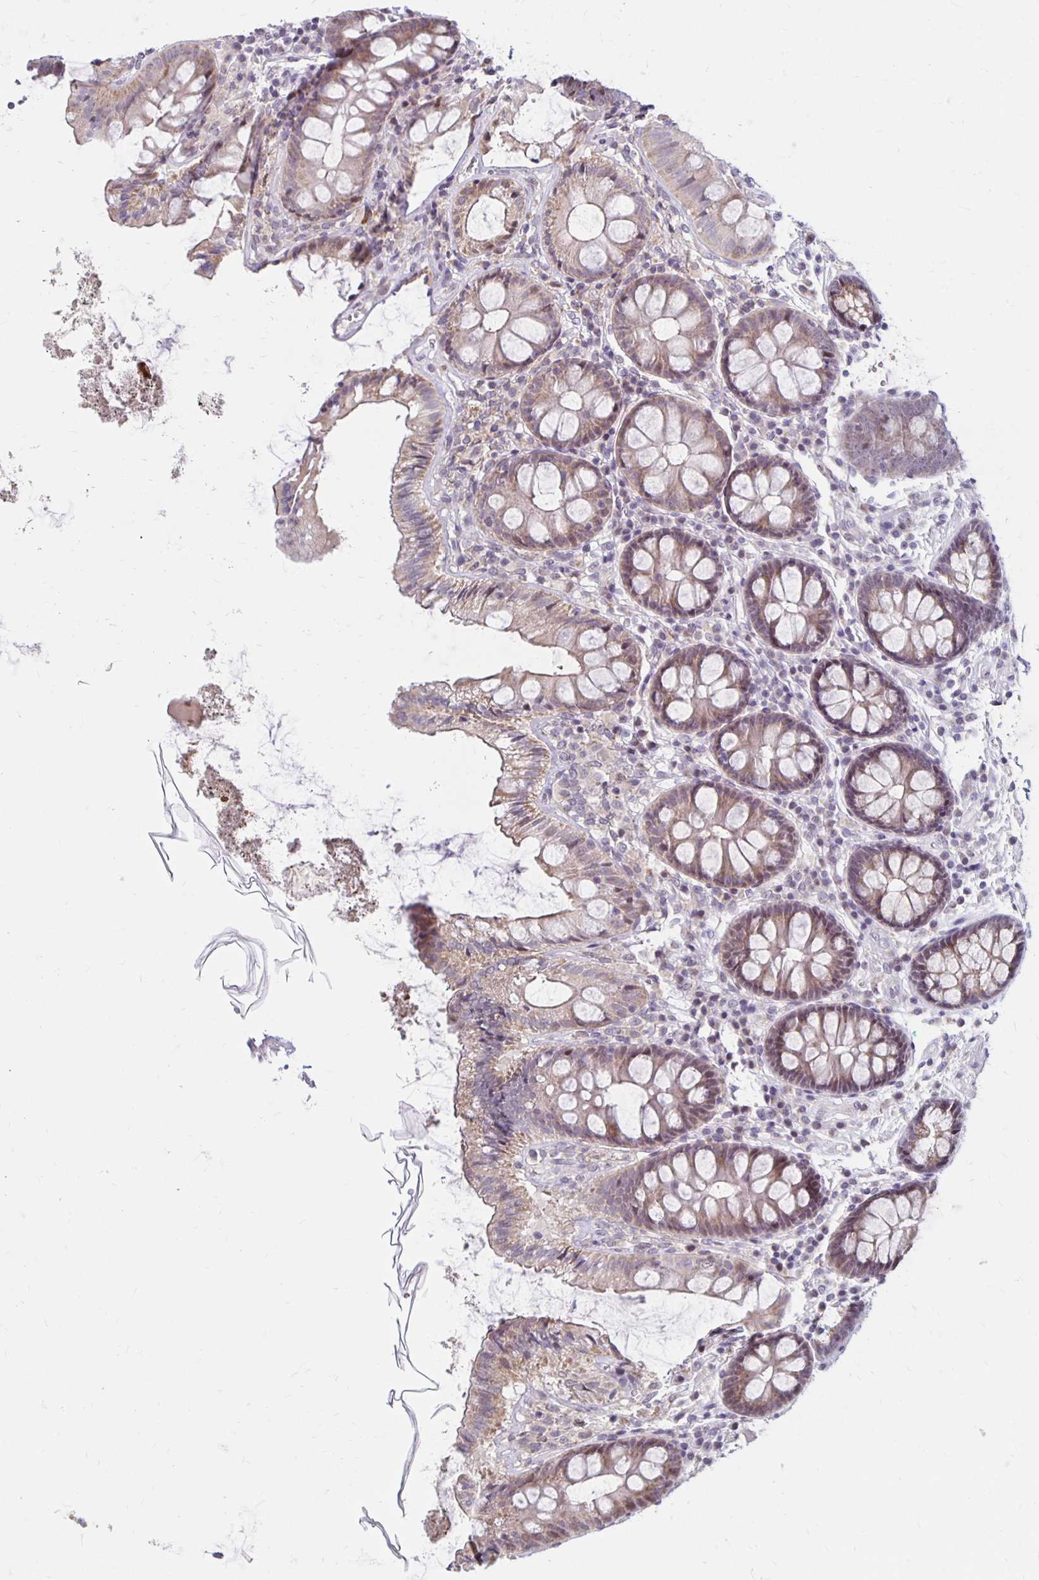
{"staining": {"intensity": "negative", "quantity": "none", "location": "none"}, "tissue": "colon", "cell_type": "Endothelial cells", "image_type": "normal", "snomed": [{"axis": "morphology", "description": "Normal tissue, NOS"}, {"axis": "topography", "description": "Colon"}], "caption": "This is an immunohistochemistry photomicrograph of normal human colon. There is no staining in endothelial cells.", "gene": "DAGLA", "patient": {"sex": "male", "age": 84}}